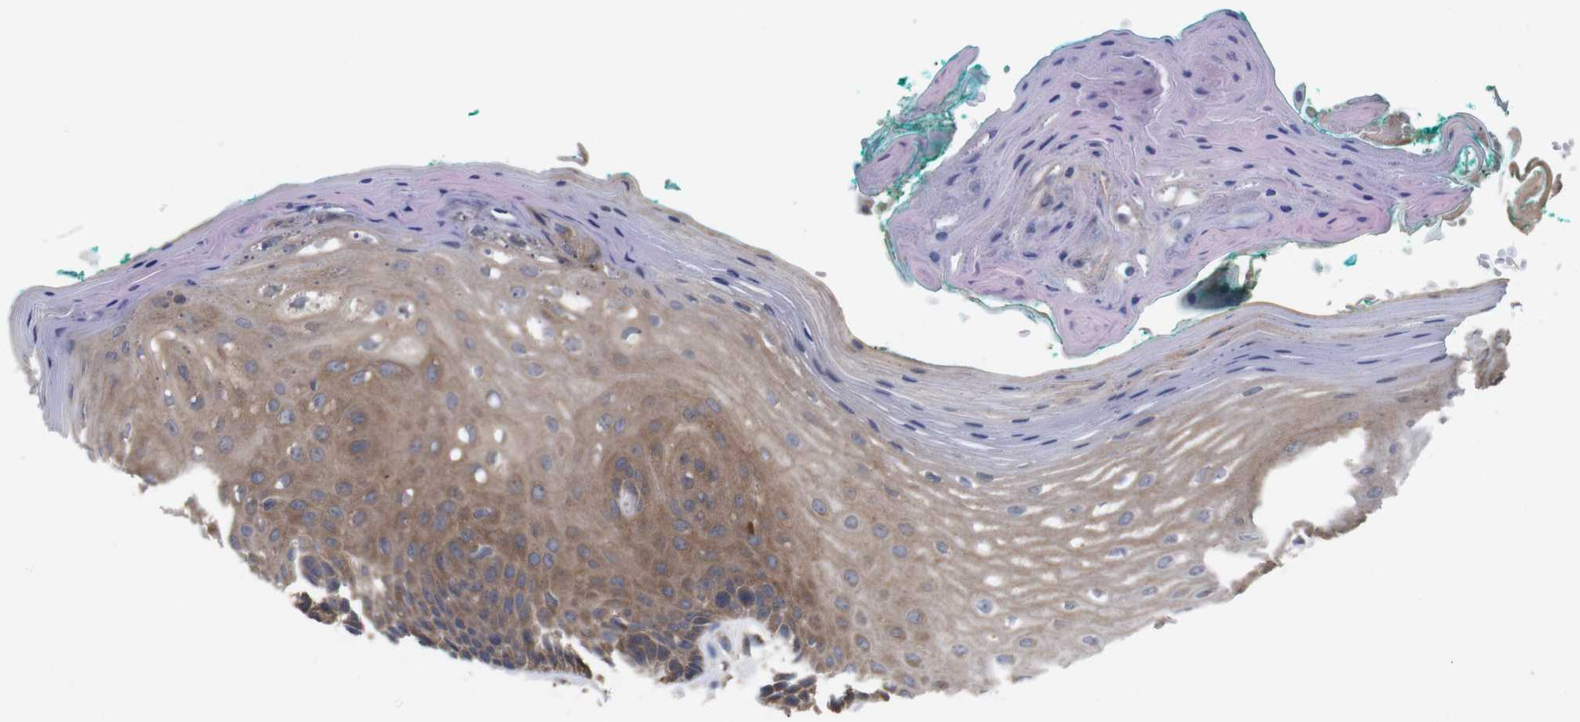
{"staining": {"intensity": "moderate", "quantity": ">75%", "location": "cytoplasmic/membranous"}, "tissue": "oral mucosa", "cell_type": "Squamous epithelial cells", "image_type": "normal", "snomed": [{"axis": "morphology", "description": "Normal tissue, NOS"}, {"axis": "topography", "description": "Skeletal muscle"}, {"axis": "topography", "description": "Oral tissue"}, {"axis": "topography", "description": "Peripheral nerve tissue"}], "caption": "IHC of benign human oral mucosa shows medium levels of moderate cytoplasmic/membranous positivity in about >75% of squamous epithelial cells.", "gene": "TIAM1", "patient": {"sex": "female", "age": 84}}